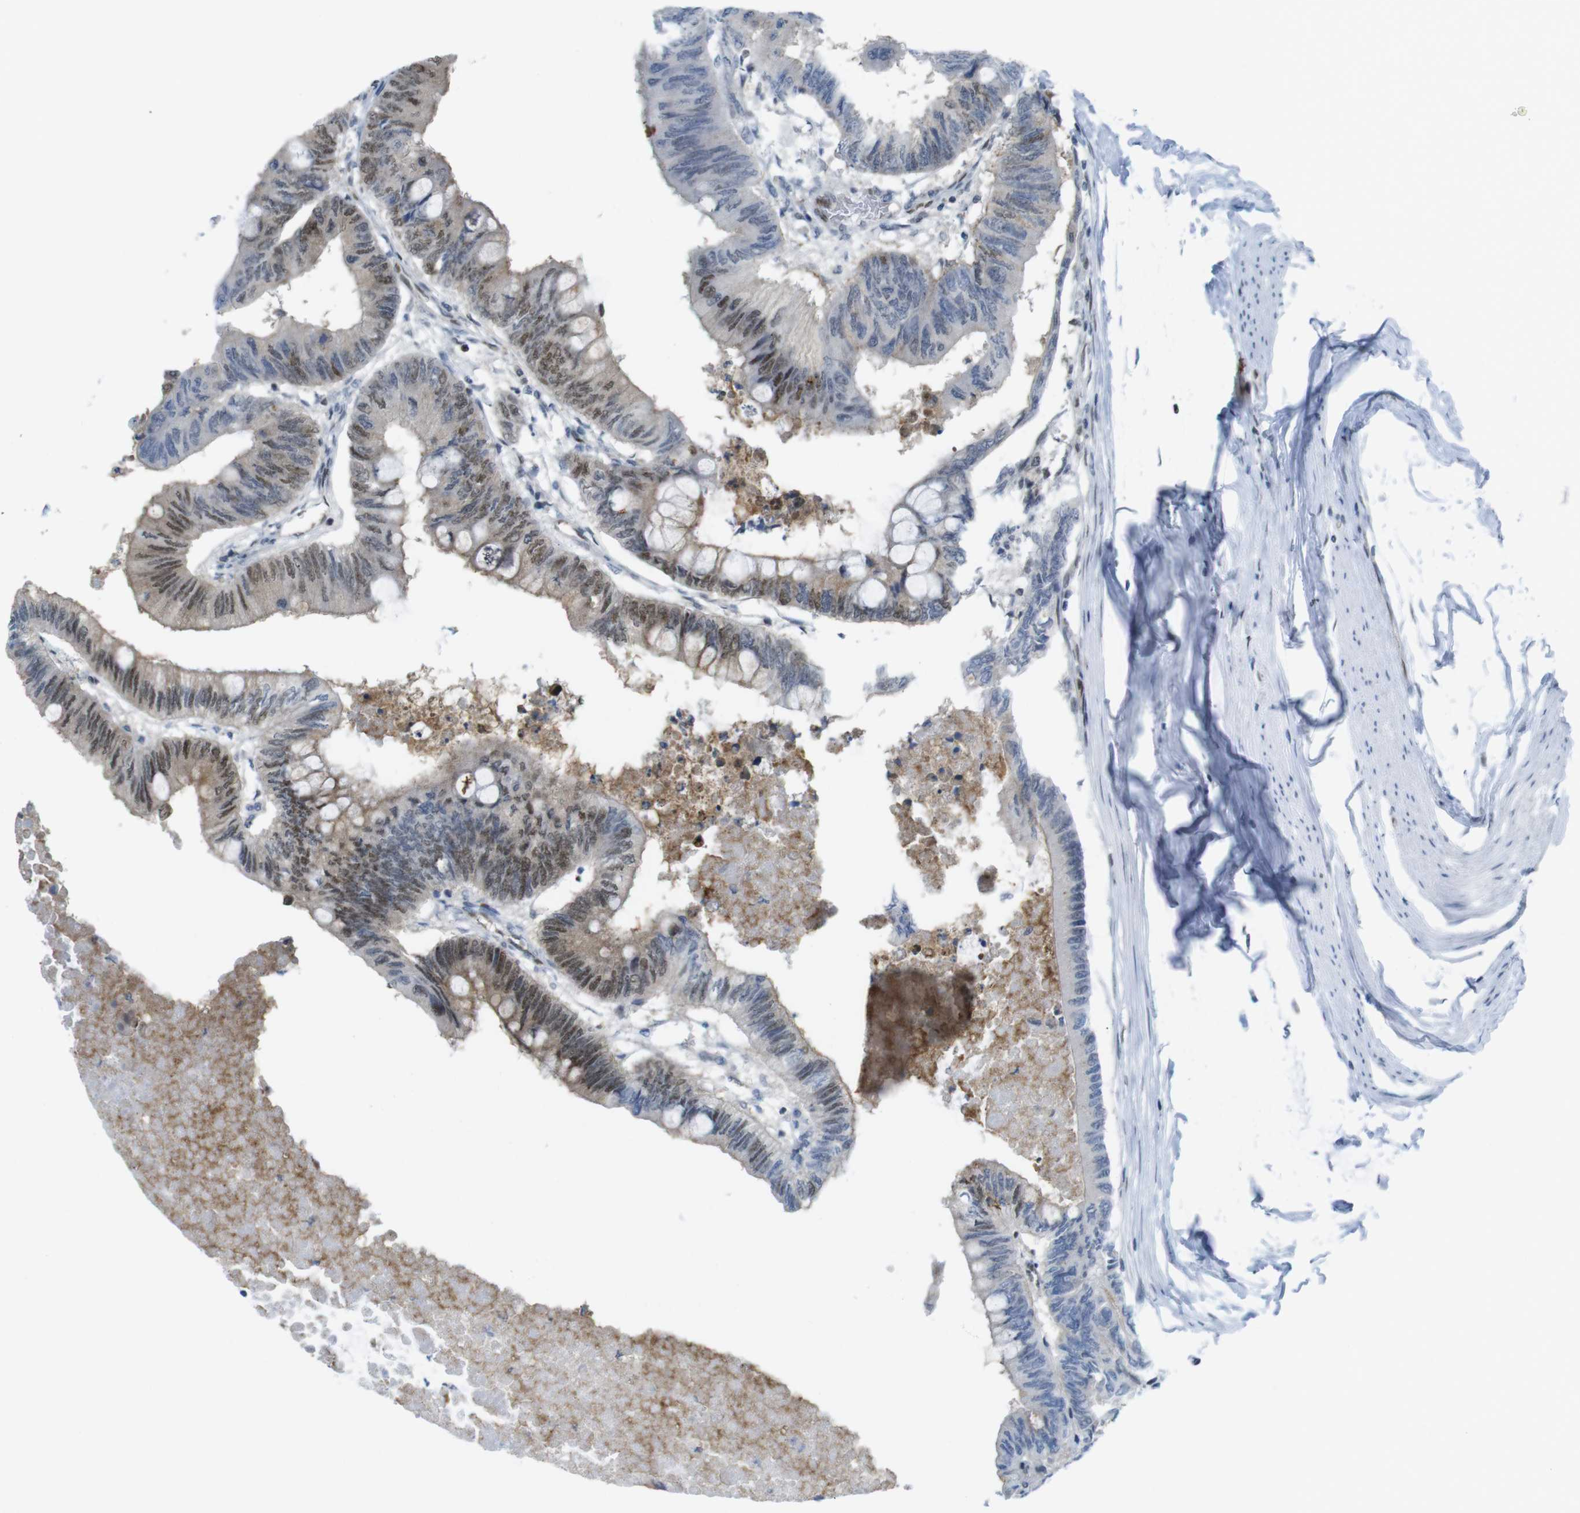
{"staining": {"intensity": "moderate", "quantity": "25%-75%", "location": "cytoplasmic/membranous,nuclear"}, "tissue": "colorectal cancer", "cell_type": "Tumor cells", "image_type": "cancer", "snomed": [{"axis": "morphology", "description": "Normal tissue, NOS"}, {"axis": "morphology", "description": "Adenocarcinoma, NOS"}, {"axis": "topography", "description": "Rectum"}, {"axis": "topography", "description": "Peripheral nerve tissue"}], "caption": "Immunohistochemical staining of human colorectal adenocarcinoma displays moderate cytoplasmic/membranous and nuclear protein positivity in approximately 25%-75% of tumor cells.", "gene": "UBB", "patient": {"sex": "male", "age": 92}}